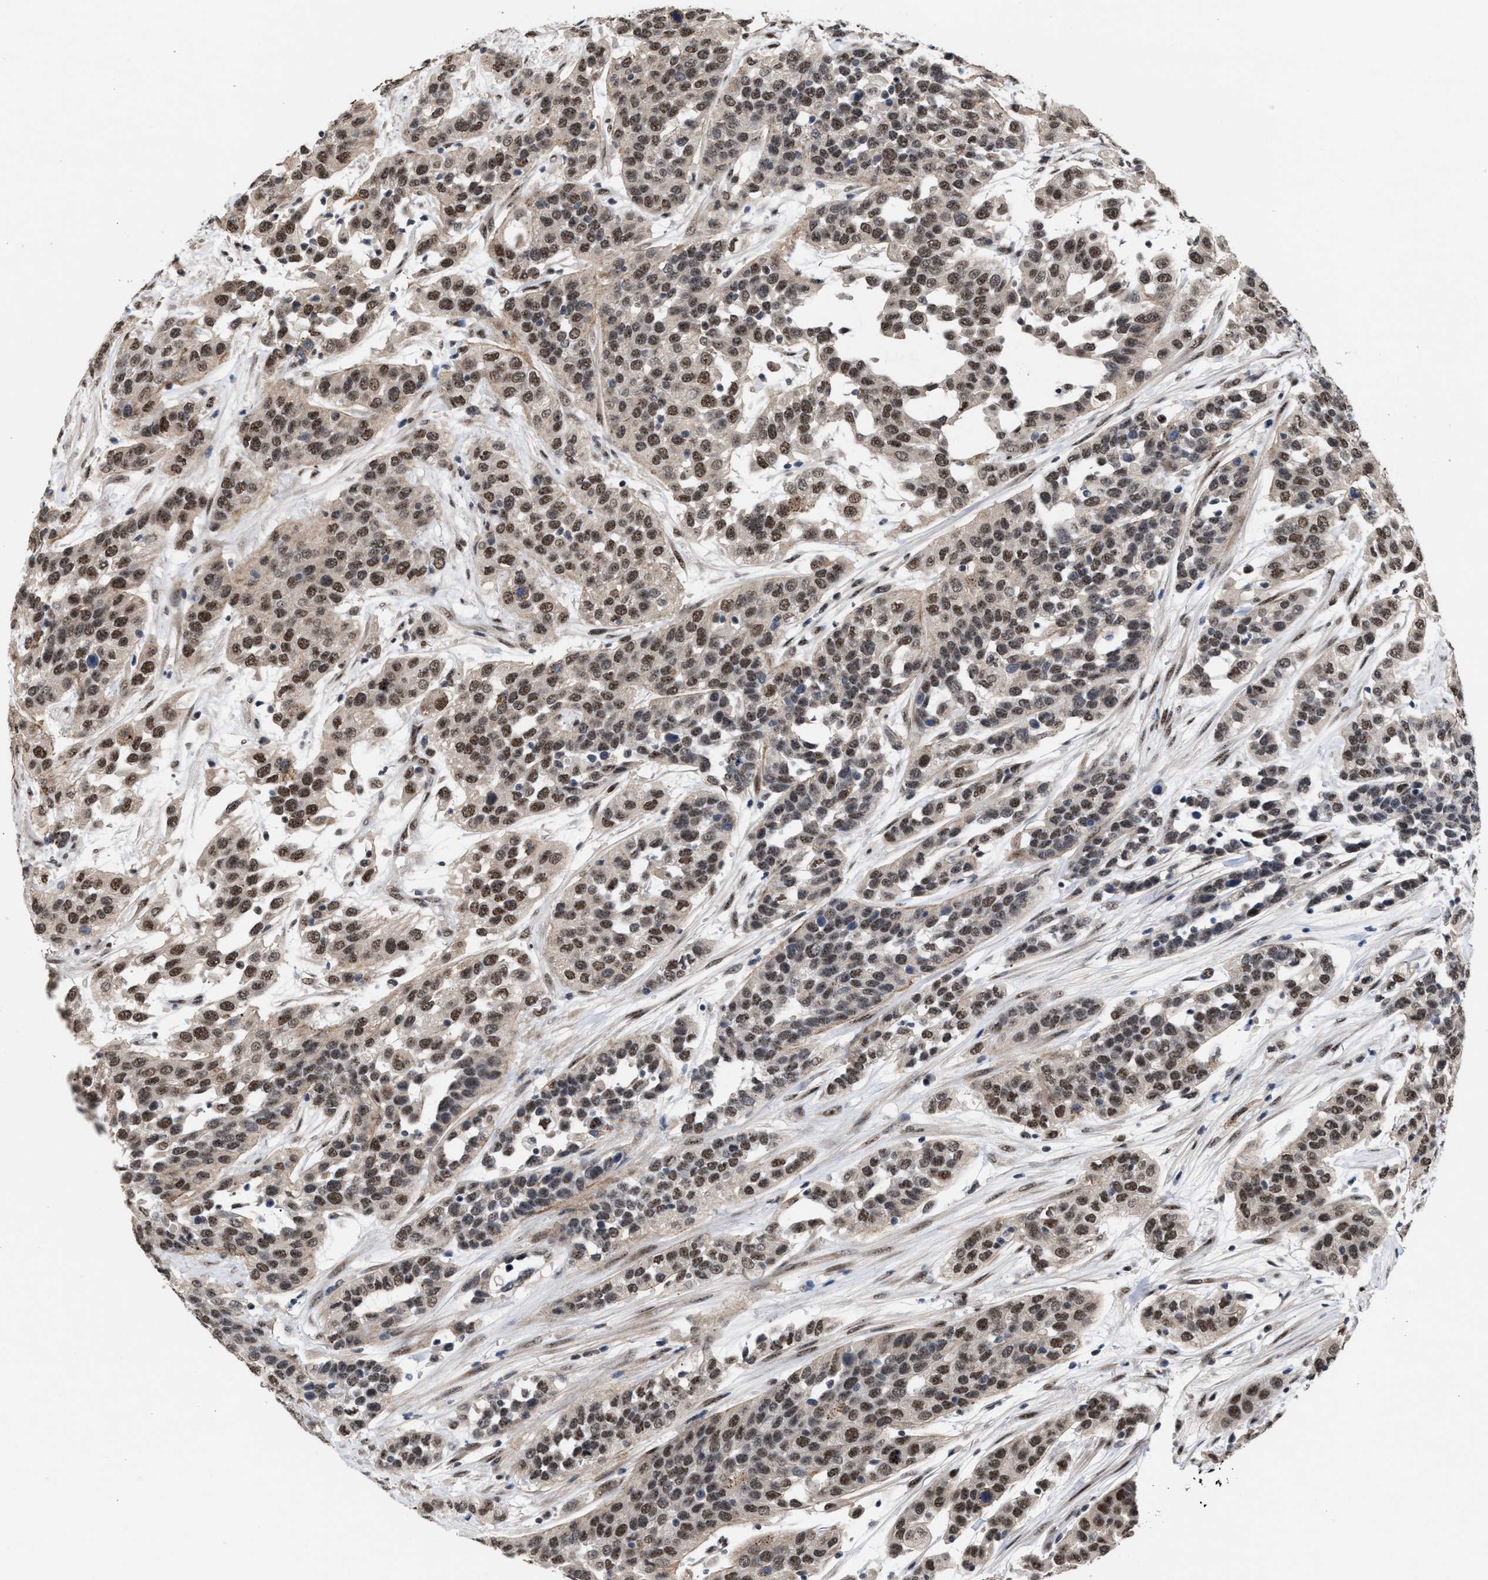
{"staining": {"intensity": "strong", "quantity": ">75%", "location": "nuclear"}, "tissue": "urothelial cancer", "cell_type": "Tumor cells", "image_type": "cancer", "snomed": [{"axis": "morphology", "description": "Urothelial carcinoma, High grade"}, {"axis": "topography", "description": "Urinary bladder"}], "caption": "Immunohistochemistry (IHC) of urothelial cancer exhibits high levels of strong nuclear expression in approximately >75% of tumor cells.", "gene": "EIF4A3", "patient": {"sex": "female", "age": 80}}